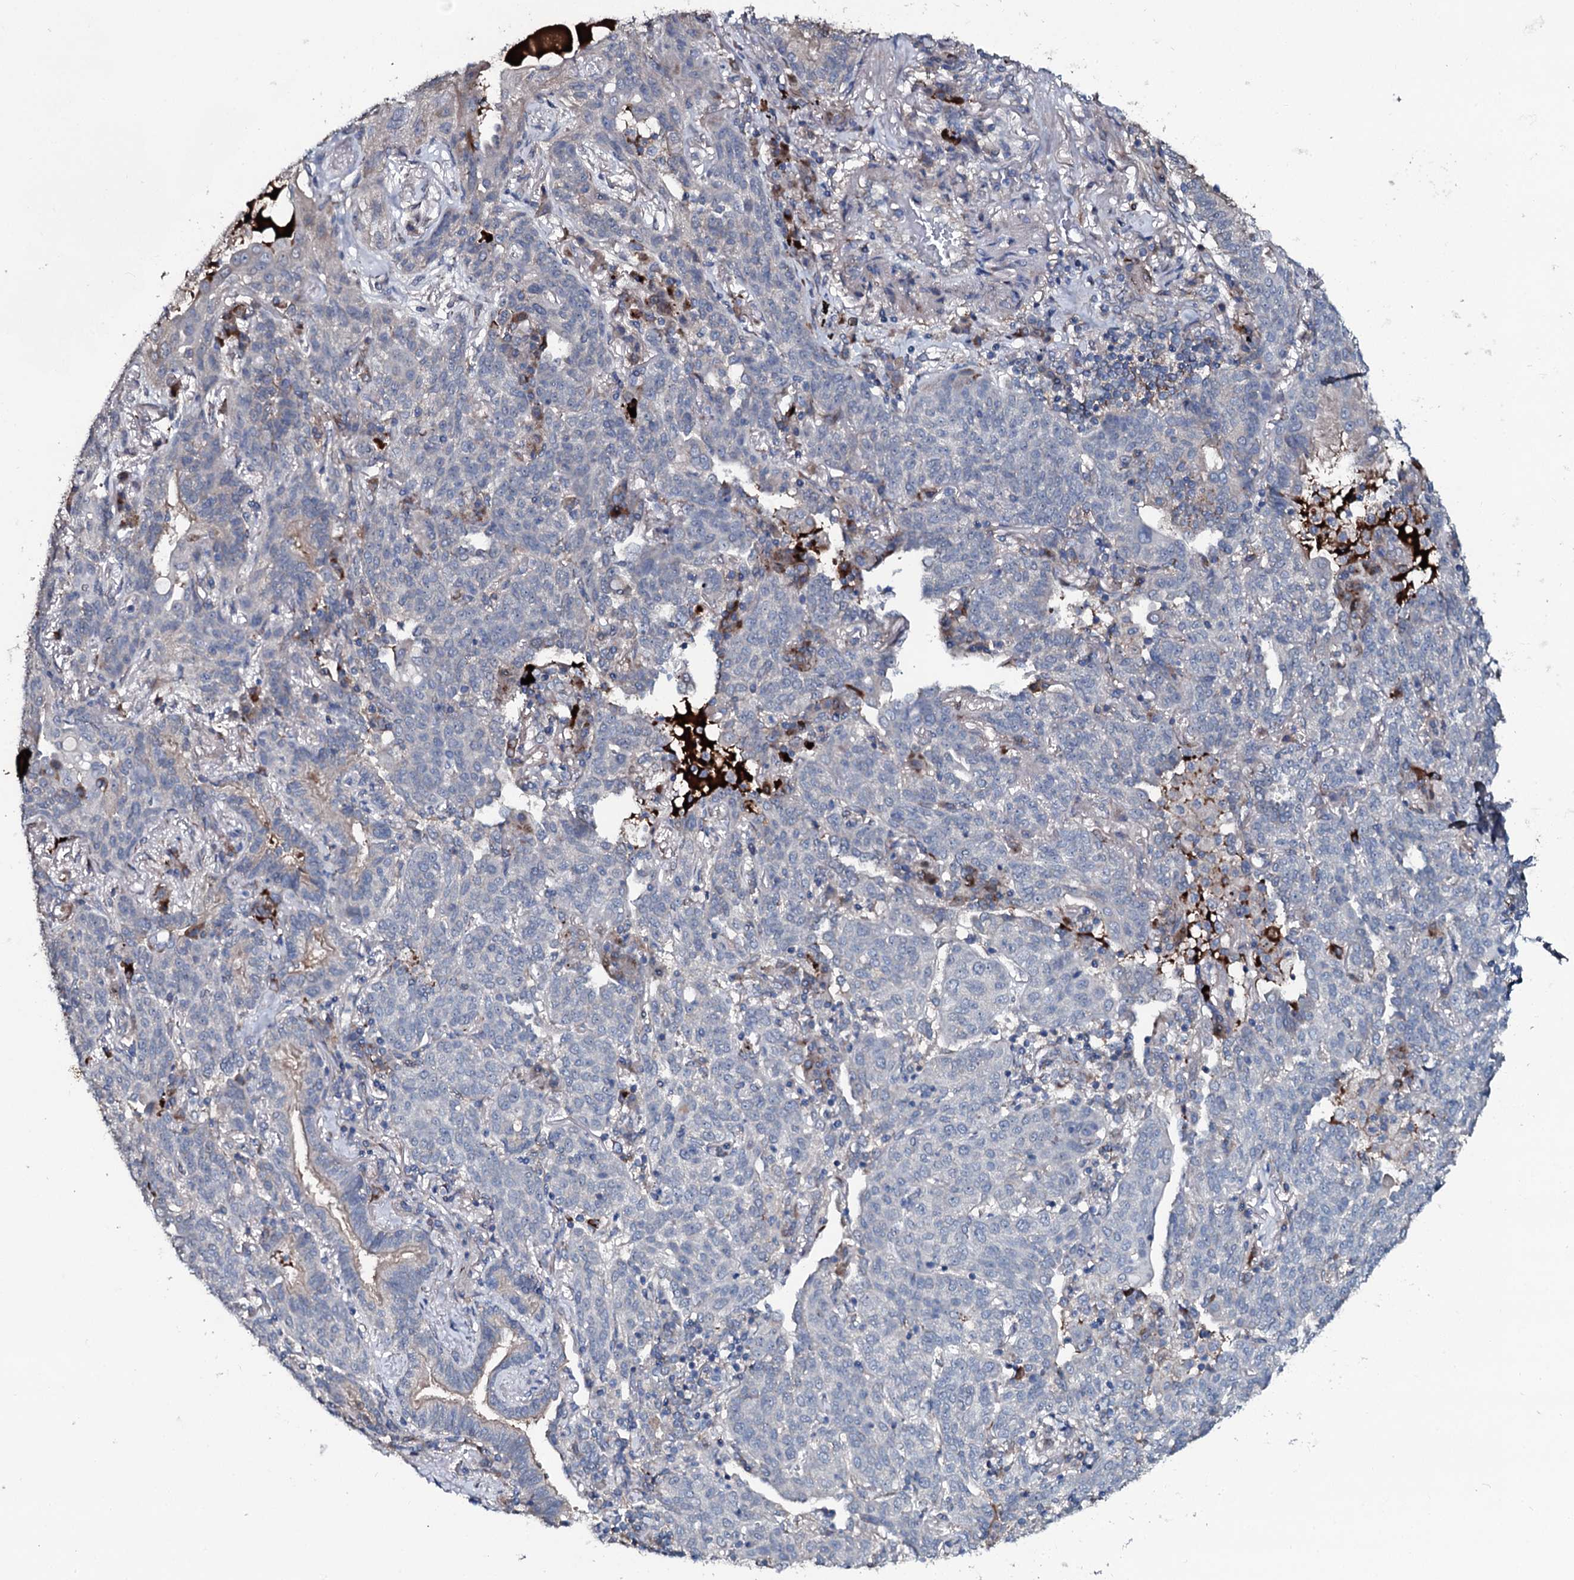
{"staining": {"intensity": "moderate", "quantity": "25%-75%", "location": "cytoplasmic/membranous"}, "tissue": "lung cancer", "cell_type": "Tumor cells", "image_type": "cancer", "snomed": [{"axis": "morphology", "description": "Squamous cell carcinoma, NOS"}, {"axis": "topography", "description": "Lung"}], "caption": "Protein expression analysis of squamous cell carcinoma (lung) exhibits moderate cytoplasmic/membranous expression in approximately 25%-75% of tumor cells.", "gene": "IL12B", "patient": {"sex": "female", "age": 70}}